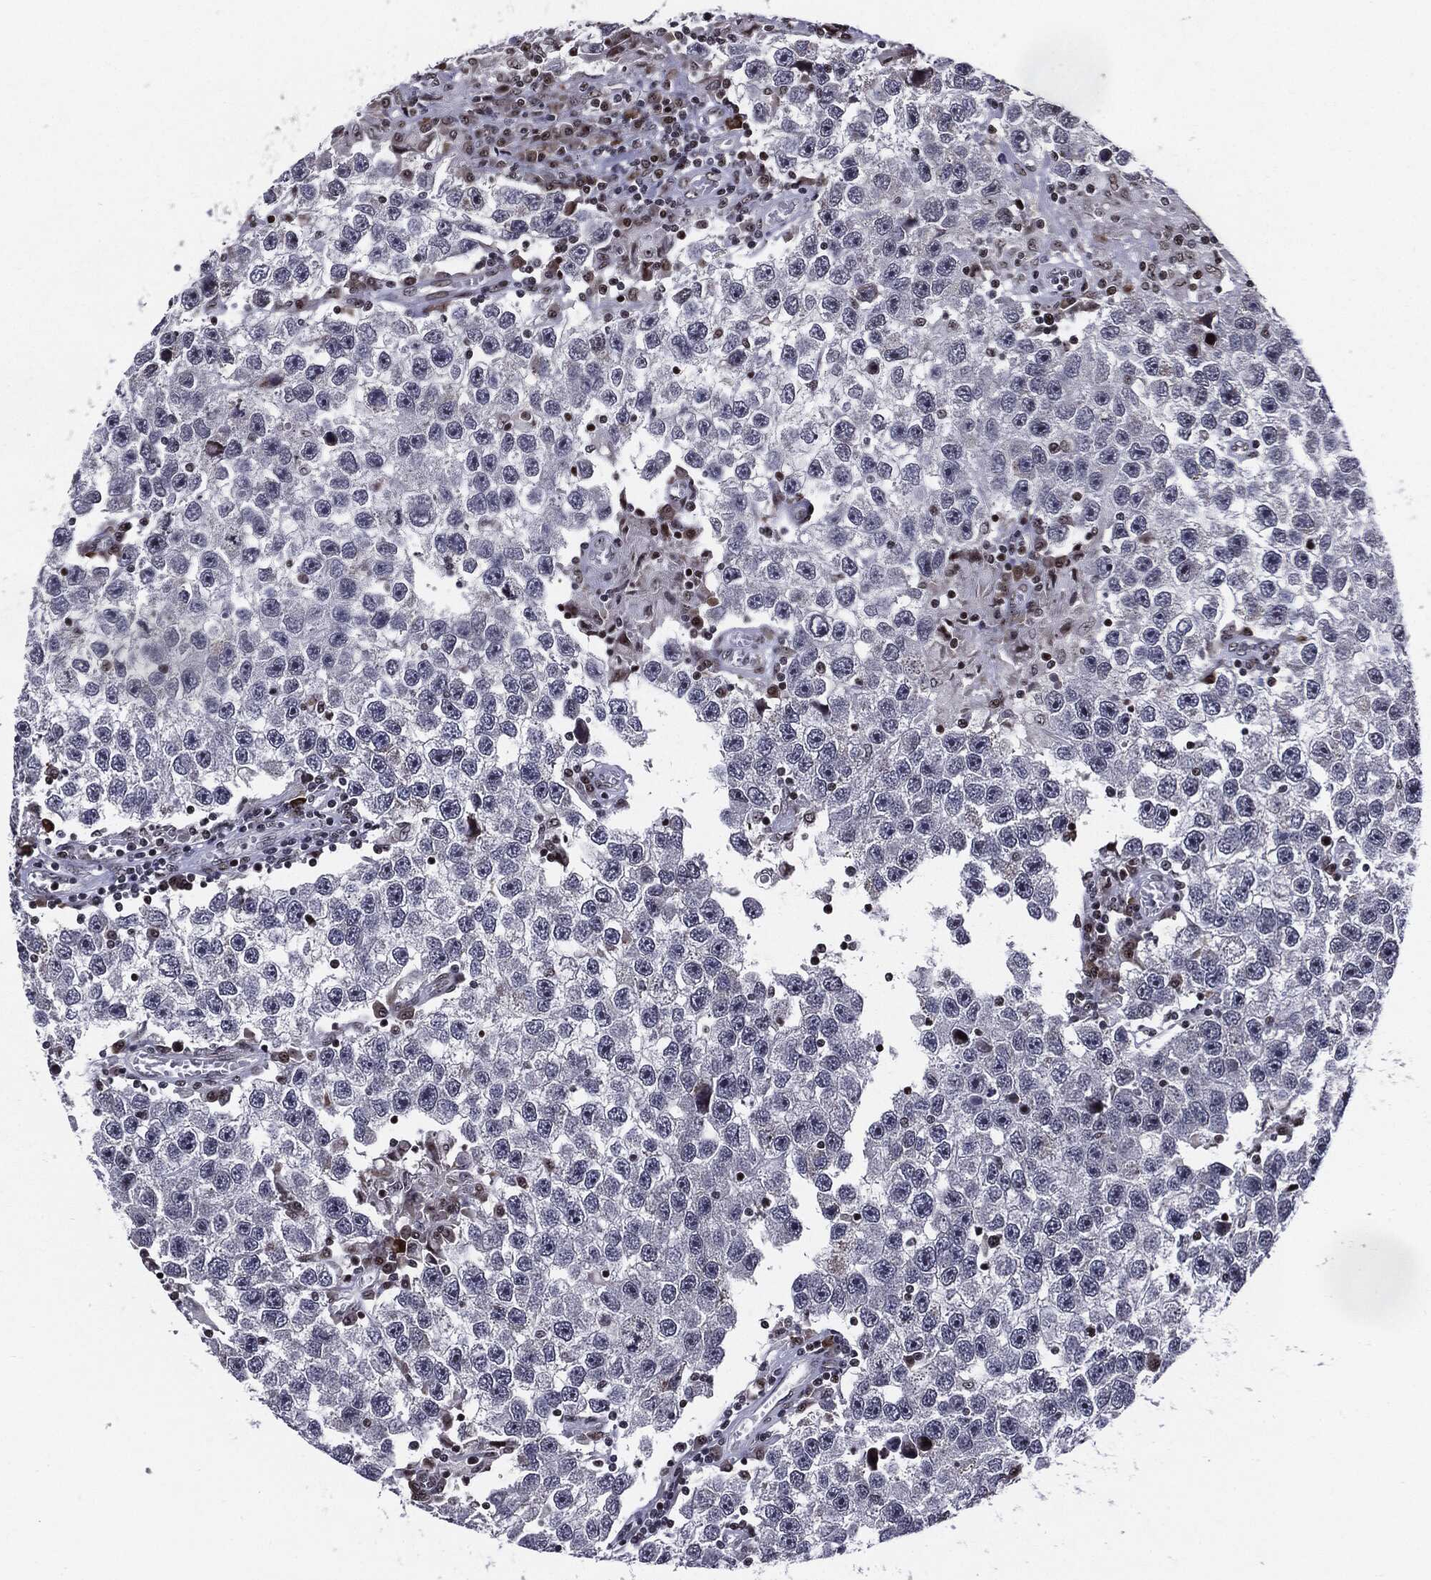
{"staining": {"intensity": "negative", "quantity": "none", "location": "none"}, "tissue": "testis cancer", "cell_type": "Tumor cells", "image_type": "cancer", "snomed": [{"axis": "morphology", "description": "Seminoma, NOS"}, {"axis": "topography", "description": "Testis"}], "caption": "Immunohistochemistry (IHC) of testis cancer shows no positivity in tumor cells.", "gene": "ZFP91", "patient": {"sex": "male", "age": 26}}